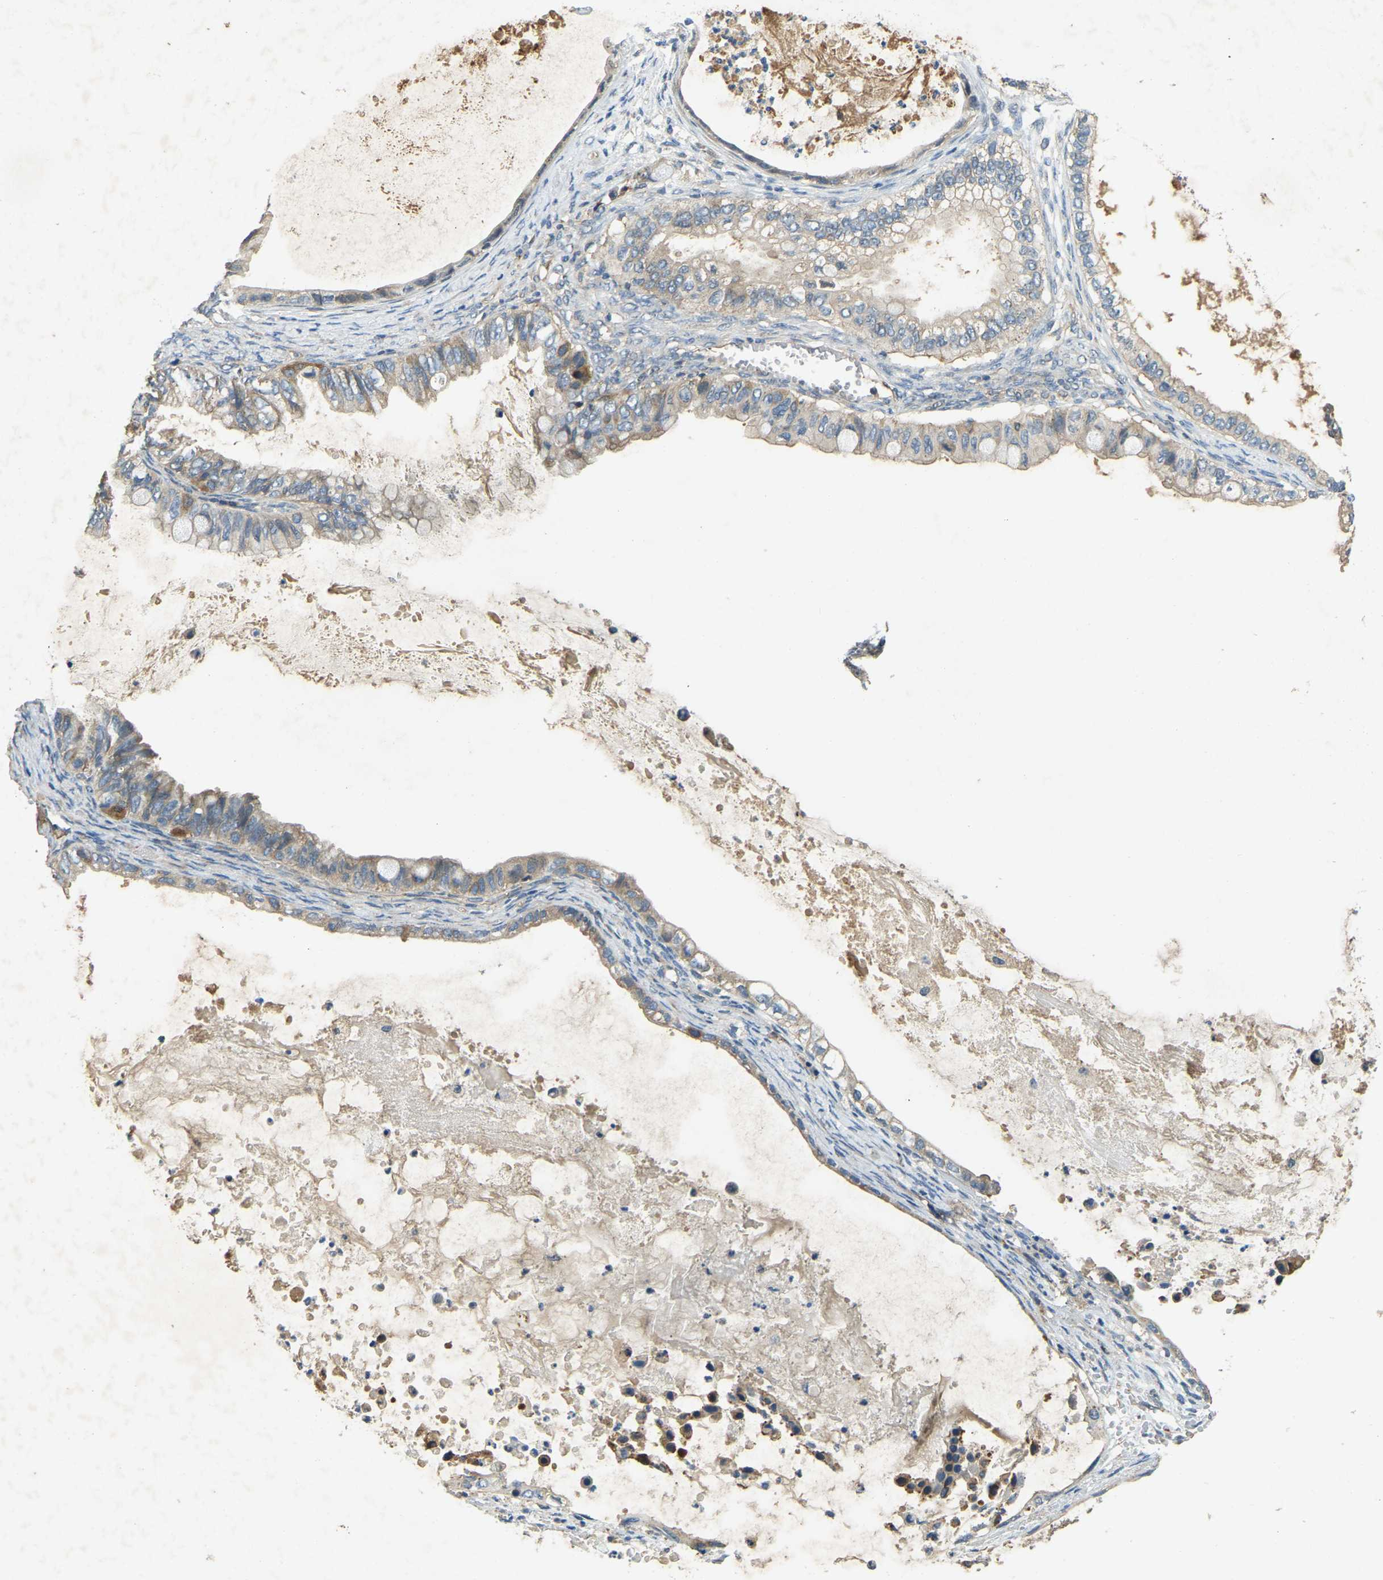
{"staining": {"intensity": "moderate", "quantity": ">75%", "location": "cytoplasmic/membranous"}, "tissue": "ovarian cancer", "cell_type": "Tumor cells", "image_type": "cancer", "snomed": [{"axis": "morphology", "description": "Cystadenocarcinoma, mucinous, NOS"}, {"axis": "topography", "description": "Ovary"}], "caption": "There is medium levels of moderate cytoplasmic/membranous expression in tumor cells of mucinous cystadenocarcinoma (ovarian), as demonstrated by immunohistochemical staining (brown color).", "gene": "CFLAR", "patient": {"sex": "female", "age": 80}}